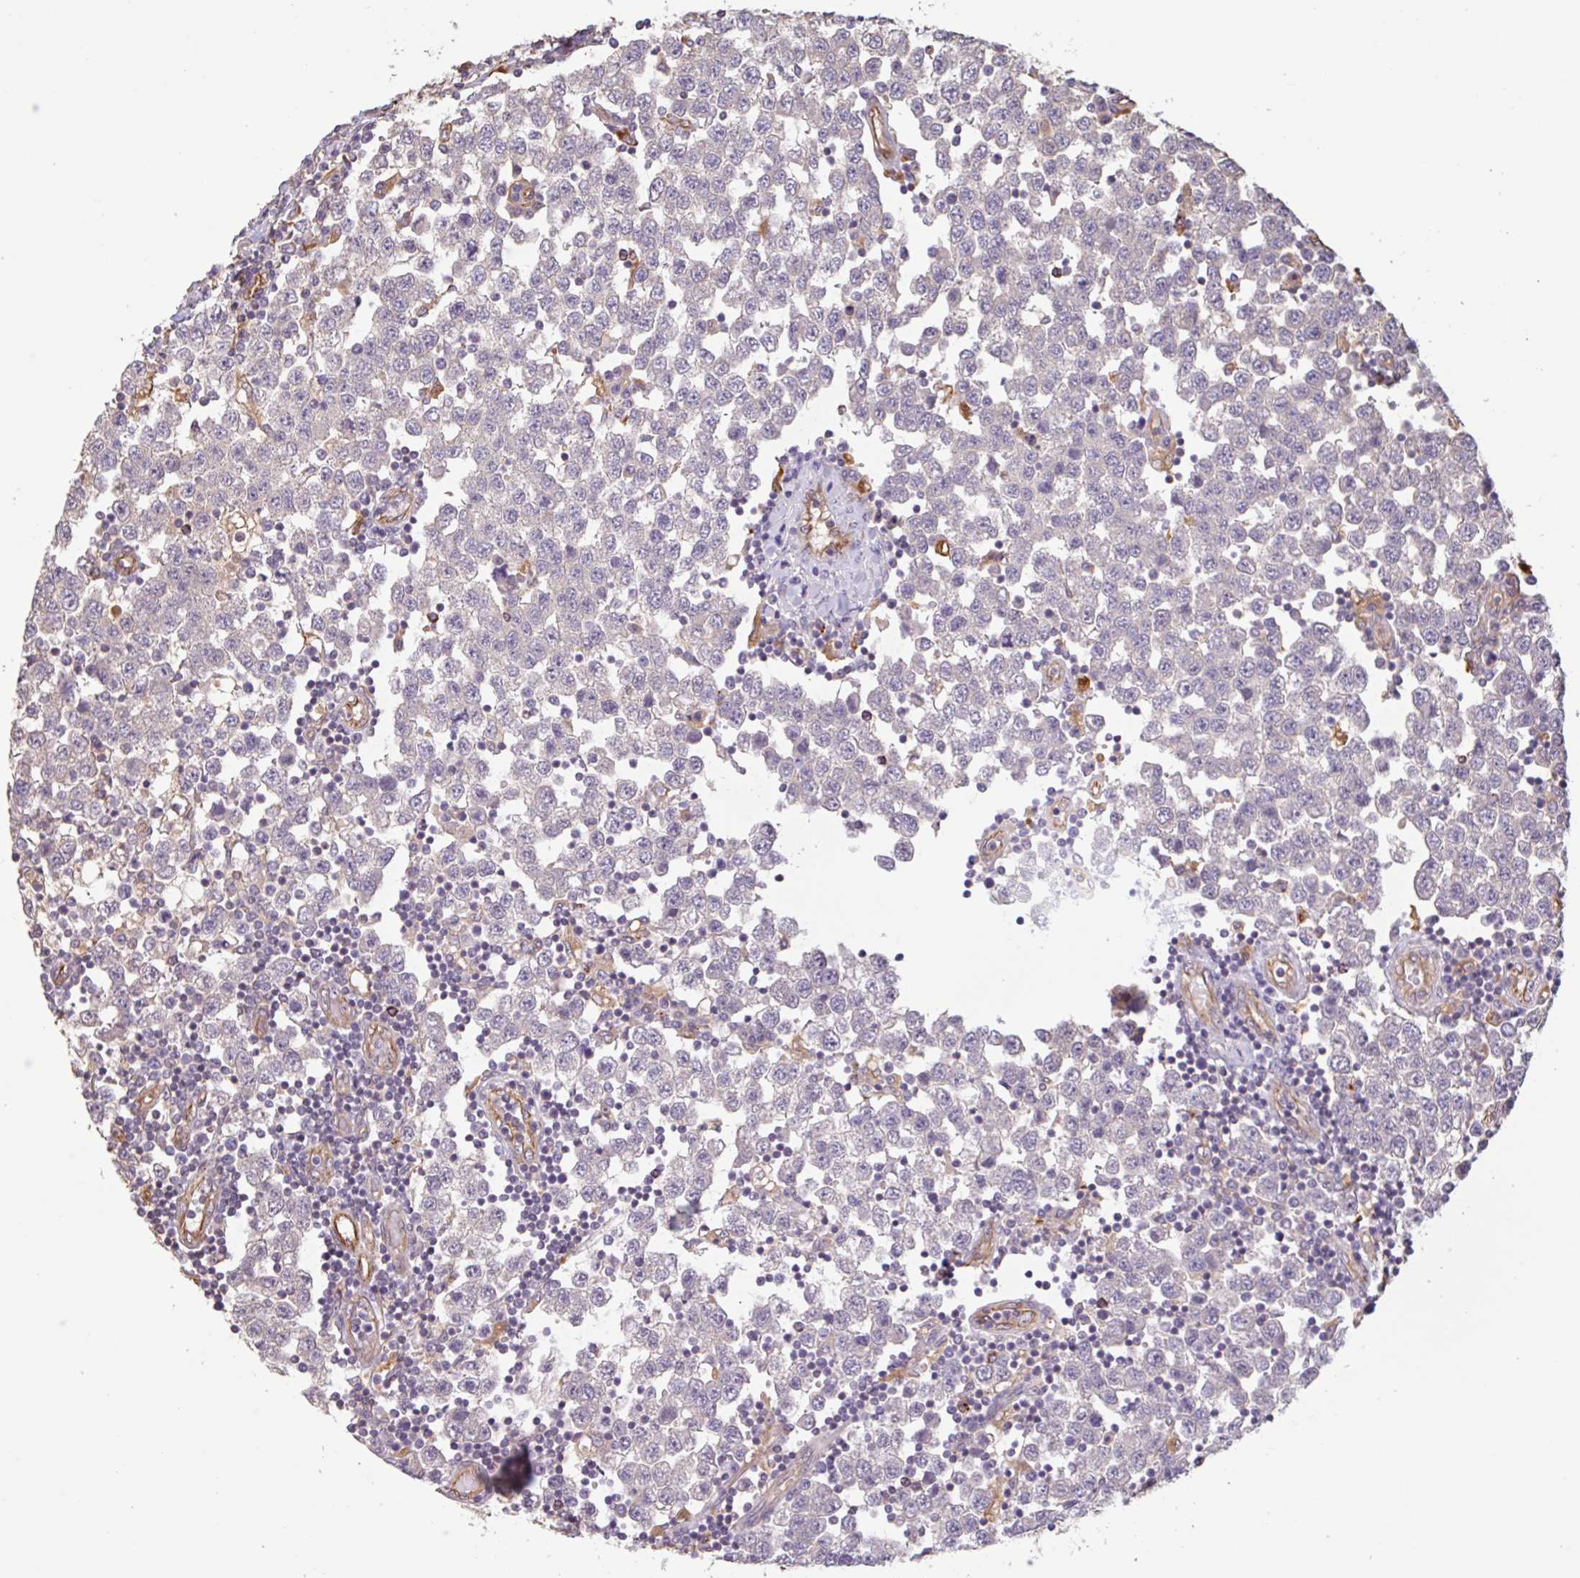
{"staining": {"intensity": "negative", "quantity": "none", "location": "none"}, "tissue": "testis cancer", "cell_type": "Tumor cells", "image_type": "cancer", "snomed": [{"axis": "morphology", "description": "Seminoma, NOS"}, {"axis": "topography", "description": "Testis"}], "caption": "Testis cancer stained for a protein using immunohistochemistry demonstrates no staining tumor cells.", "gene": "ZNF790", "patient": {"sex": "male", "age": 34}}